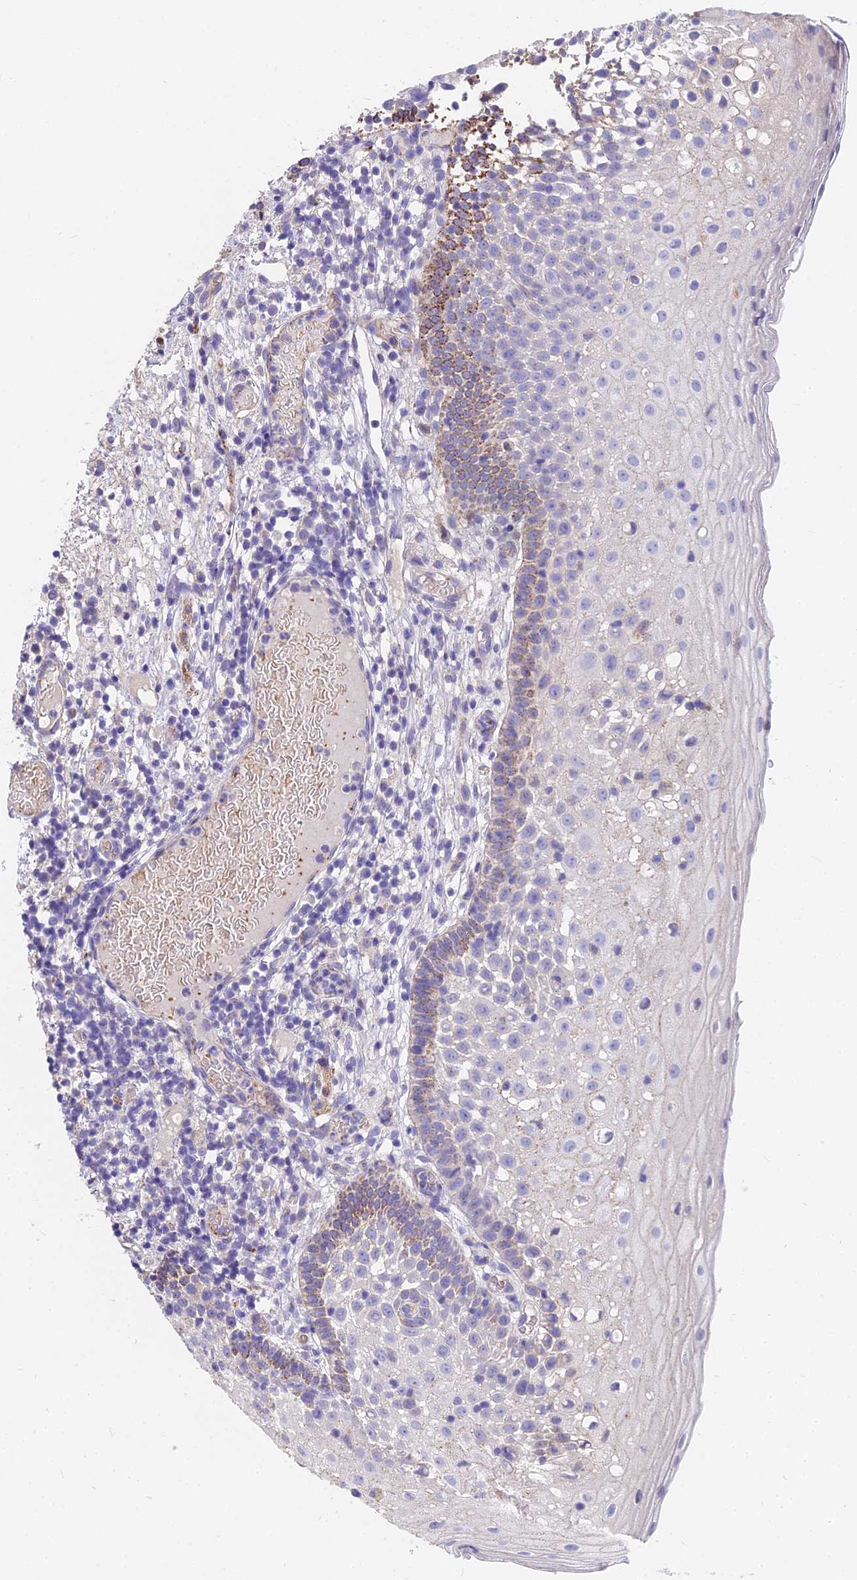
{"staining": {"intensity": "moderate", "quantity": "<25%", "location": "cytoplasmic/membranous"}, "tissue": "oral mucosa", "cell_type": "Squamous epithelial cells", "image_type": "normal", "snomed": [{"axis": "morphology", "description": "Normal tissue, NOS"}, {"axis": "topography", "description": "Oral tissue"}], "caption": "About <25% of squamous epithelial cells in unremarkable oral mucosa reveal moderate cytoplasmic/membranous protein positivity as visualized by brown immunohistochemical staining.", "gene": "FRMPD1", "patient": {"sex": "female", "age": 69}}